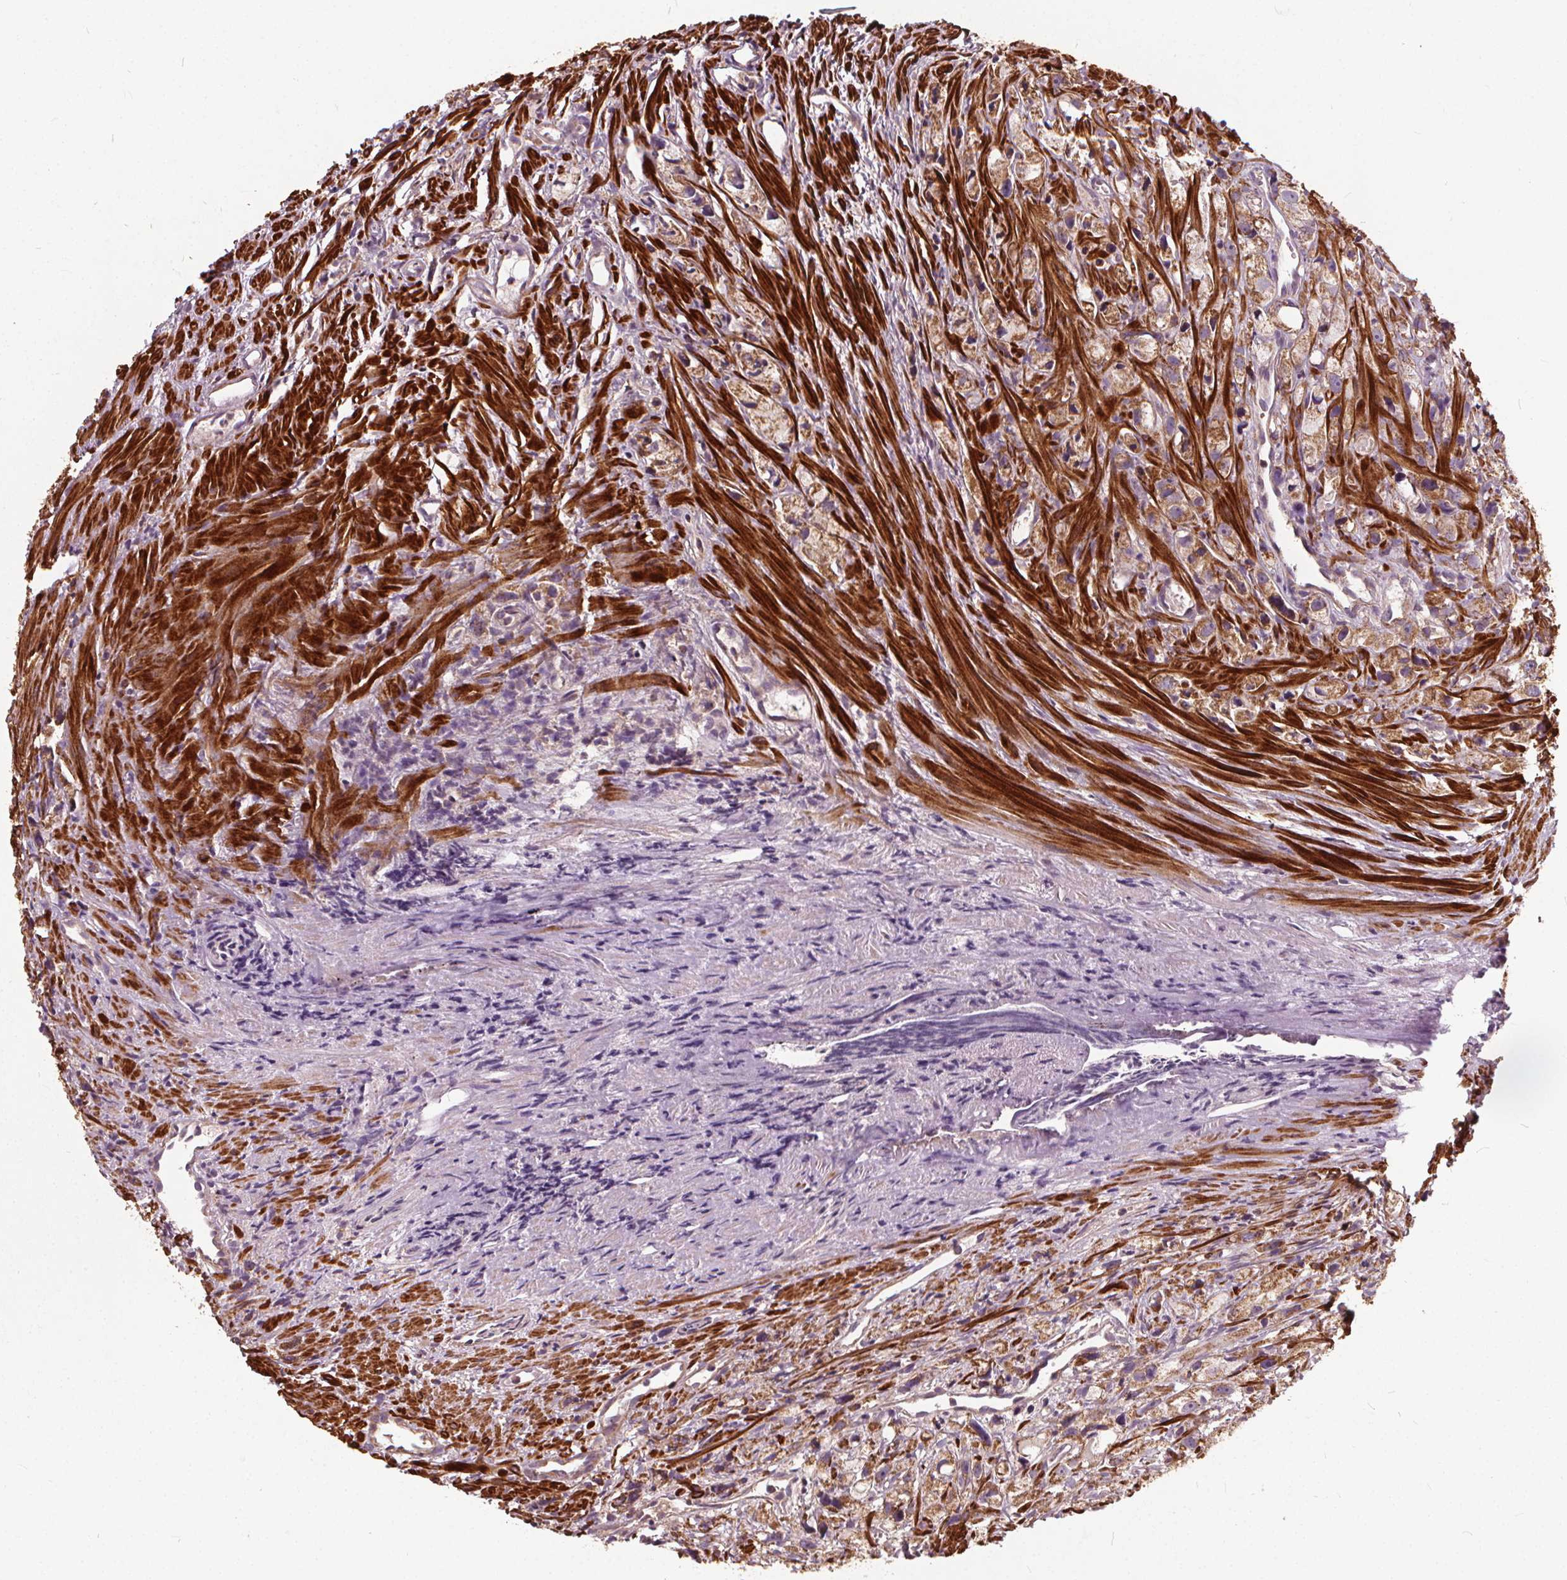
{"staining": {"intensity": "moderate", "quantity": ">75%", "location": "cytoplasmic/membranous"}, "tissue": "prostate cancer", "cell_type": "Tumor cells", "image_type": "cancer", "snomed": [{"axis": "morphology", "description": "Adenocarcinoma, High grade"}, {"axis": "topography", "description": "Prostate"}], "caption": "Immunohistochemical staining of prostate cancer shows moderate cytoplasmic/membranous protein positivity in approximately >75% of tumor cells. Immunohistochemistry (ihc) stains the protein of interest in brown and the nuclei are stained blue.", "gene": "ORAI2", "patient": {"sex": "male", "age": 75}}